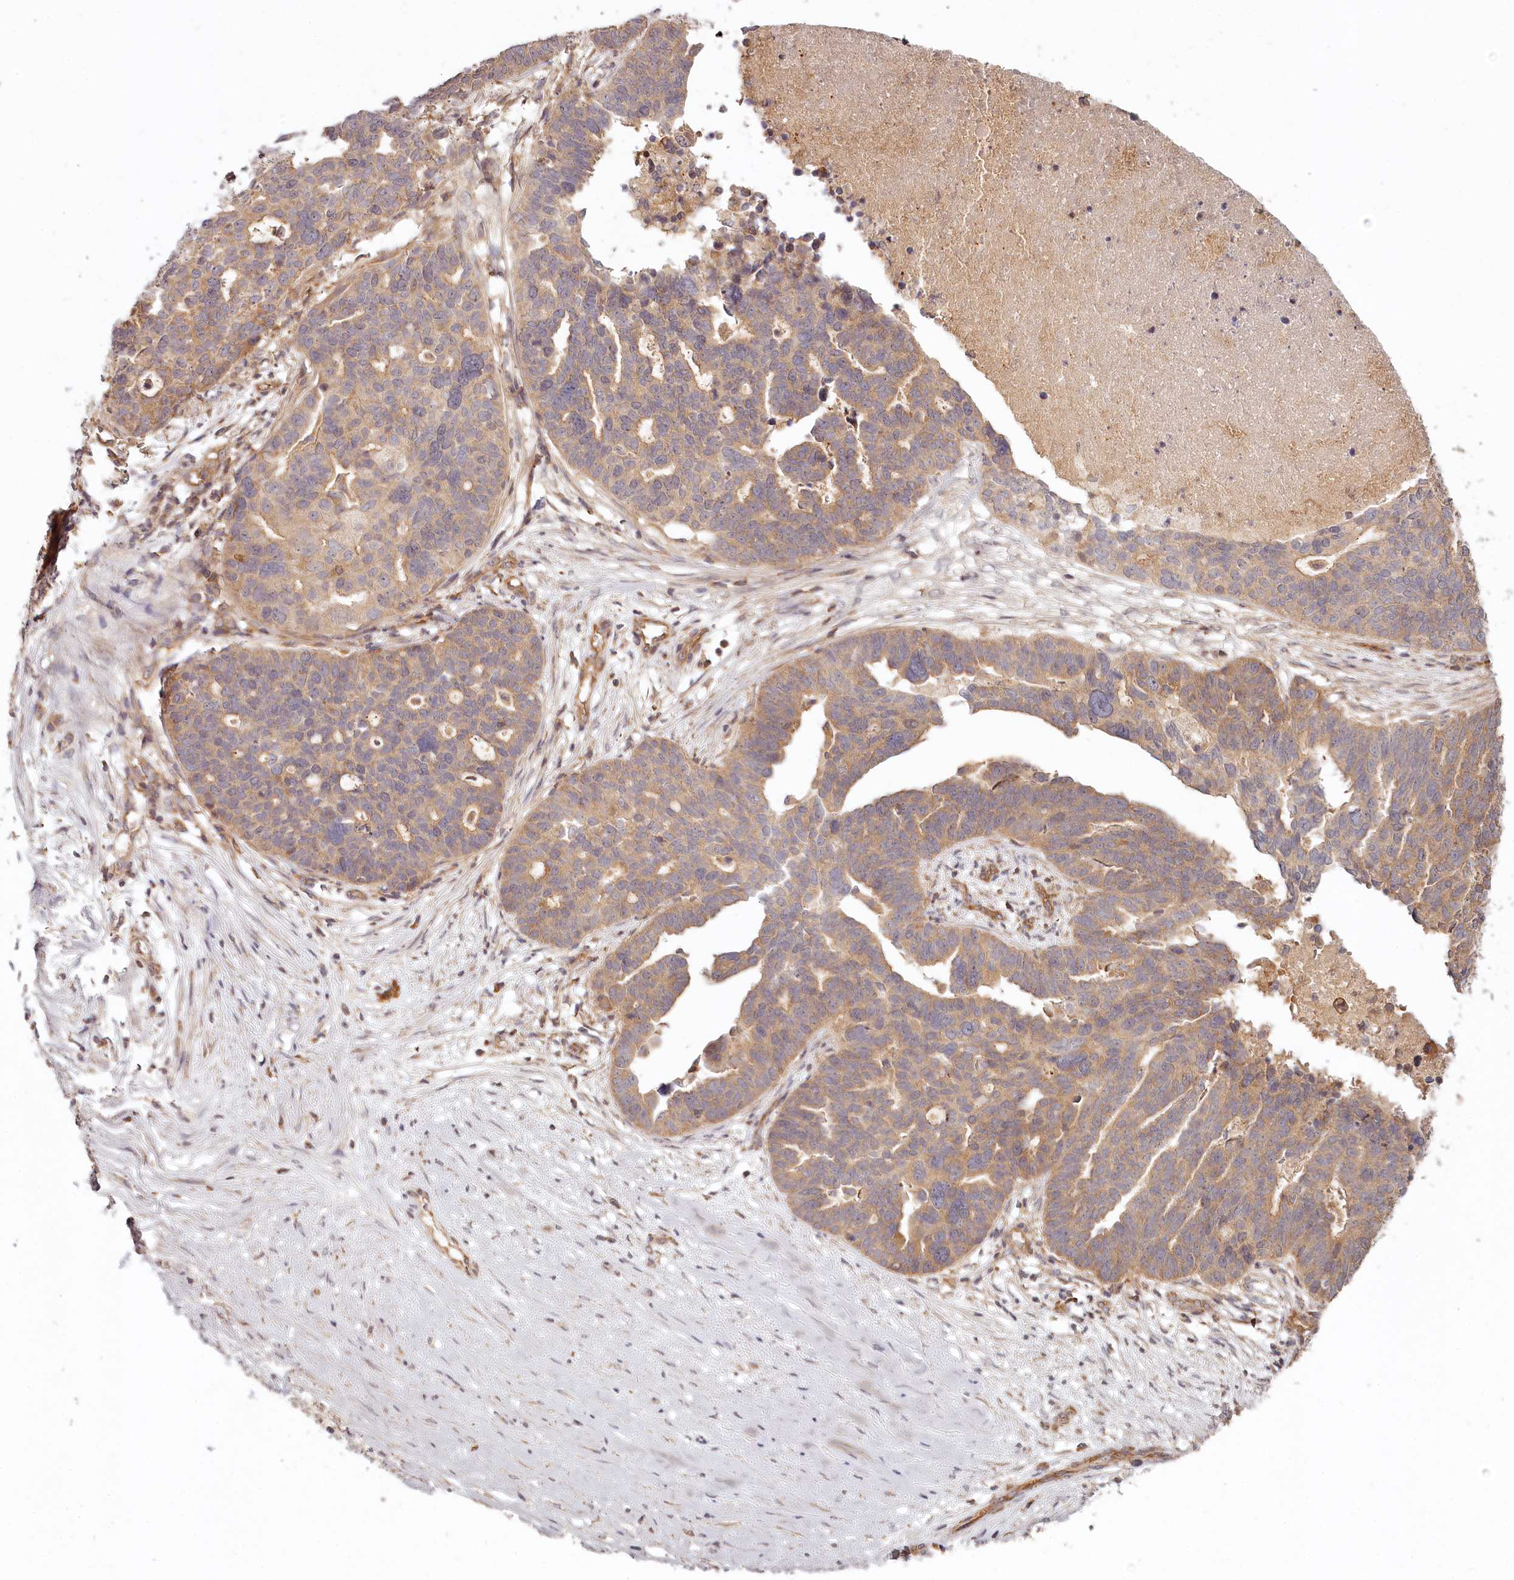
{"staining": {"intensity": "moderate", "quantity": ">75%", "location": "cytoplasmic/membranous"}, "tissue": "ovarian cancer", "cell_type": "Tumor cells", "image_type": "cancer", "snomed": [{"axis": "morphology", "description": "Cystadenocarcinoma, serous, NOS"}, {"axis": "topography", "description": "Ovary"}], "caption": "Ovarian serous cystadenocarcinoma stained with a brown dye displays moderate cytoplasmic/membranous positive positivity in approximately >75% of tumor cells.", "gene": "TMIE", "patient": {"sex": "female", "age": 59}}